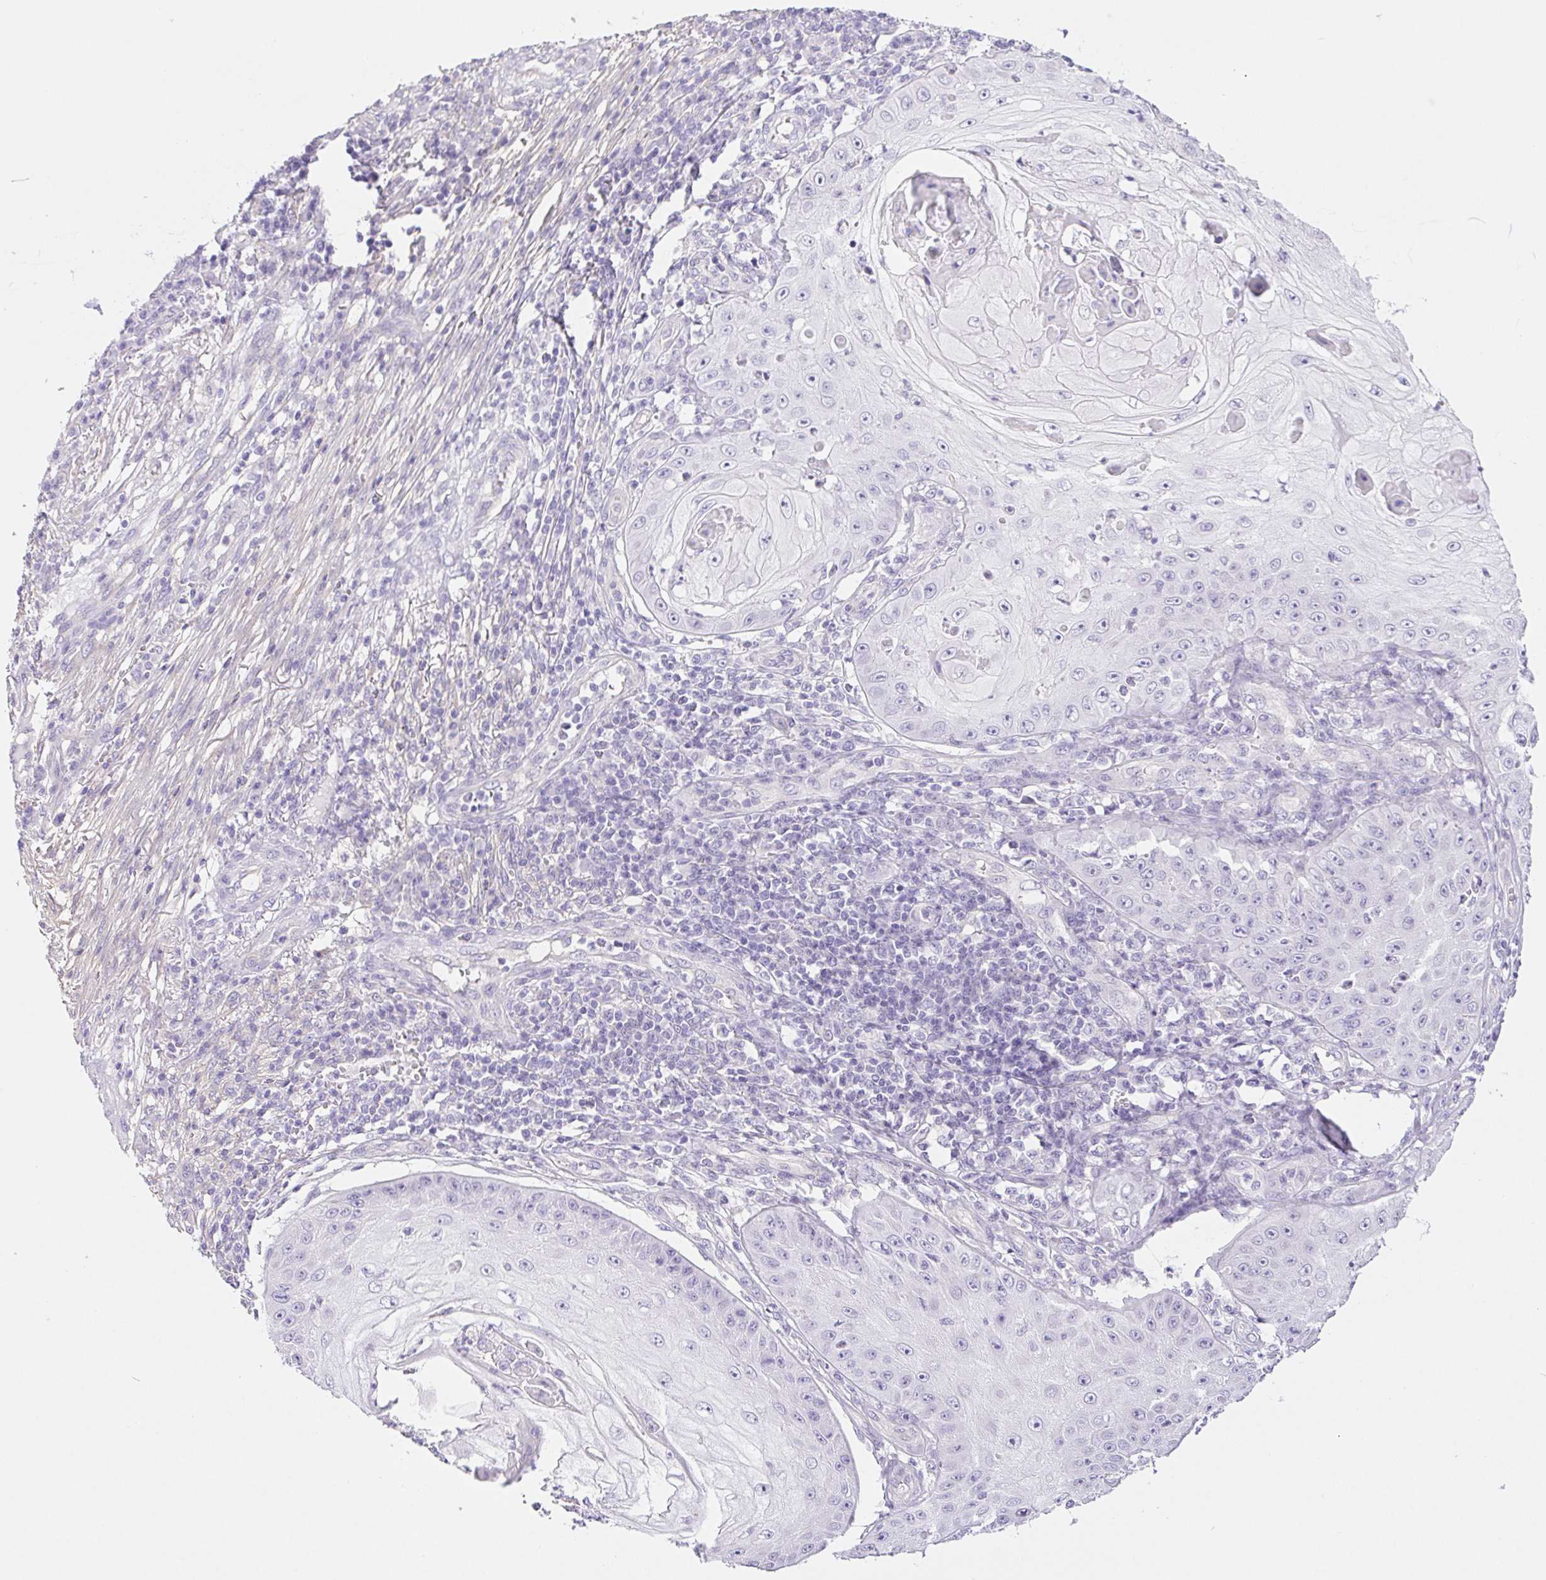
{"staining": {"intensity": "negative", "quantity": "none", "location": "none"}, "tissue": "skin cancer", "cell_type": "Tumor cells", "image_type": "cancer", "snomed": [{"axis": "morphology", "description": "Squamous cell carcinoma, NOS"}, {"axis": "topography", "description": "Skin"}], "caption": "This is an IHC micrograph of human skin cancer. There is no expression in tumor cells.", "gene": "PNLIP", "patient": {"sex": "male", "age": 70}}